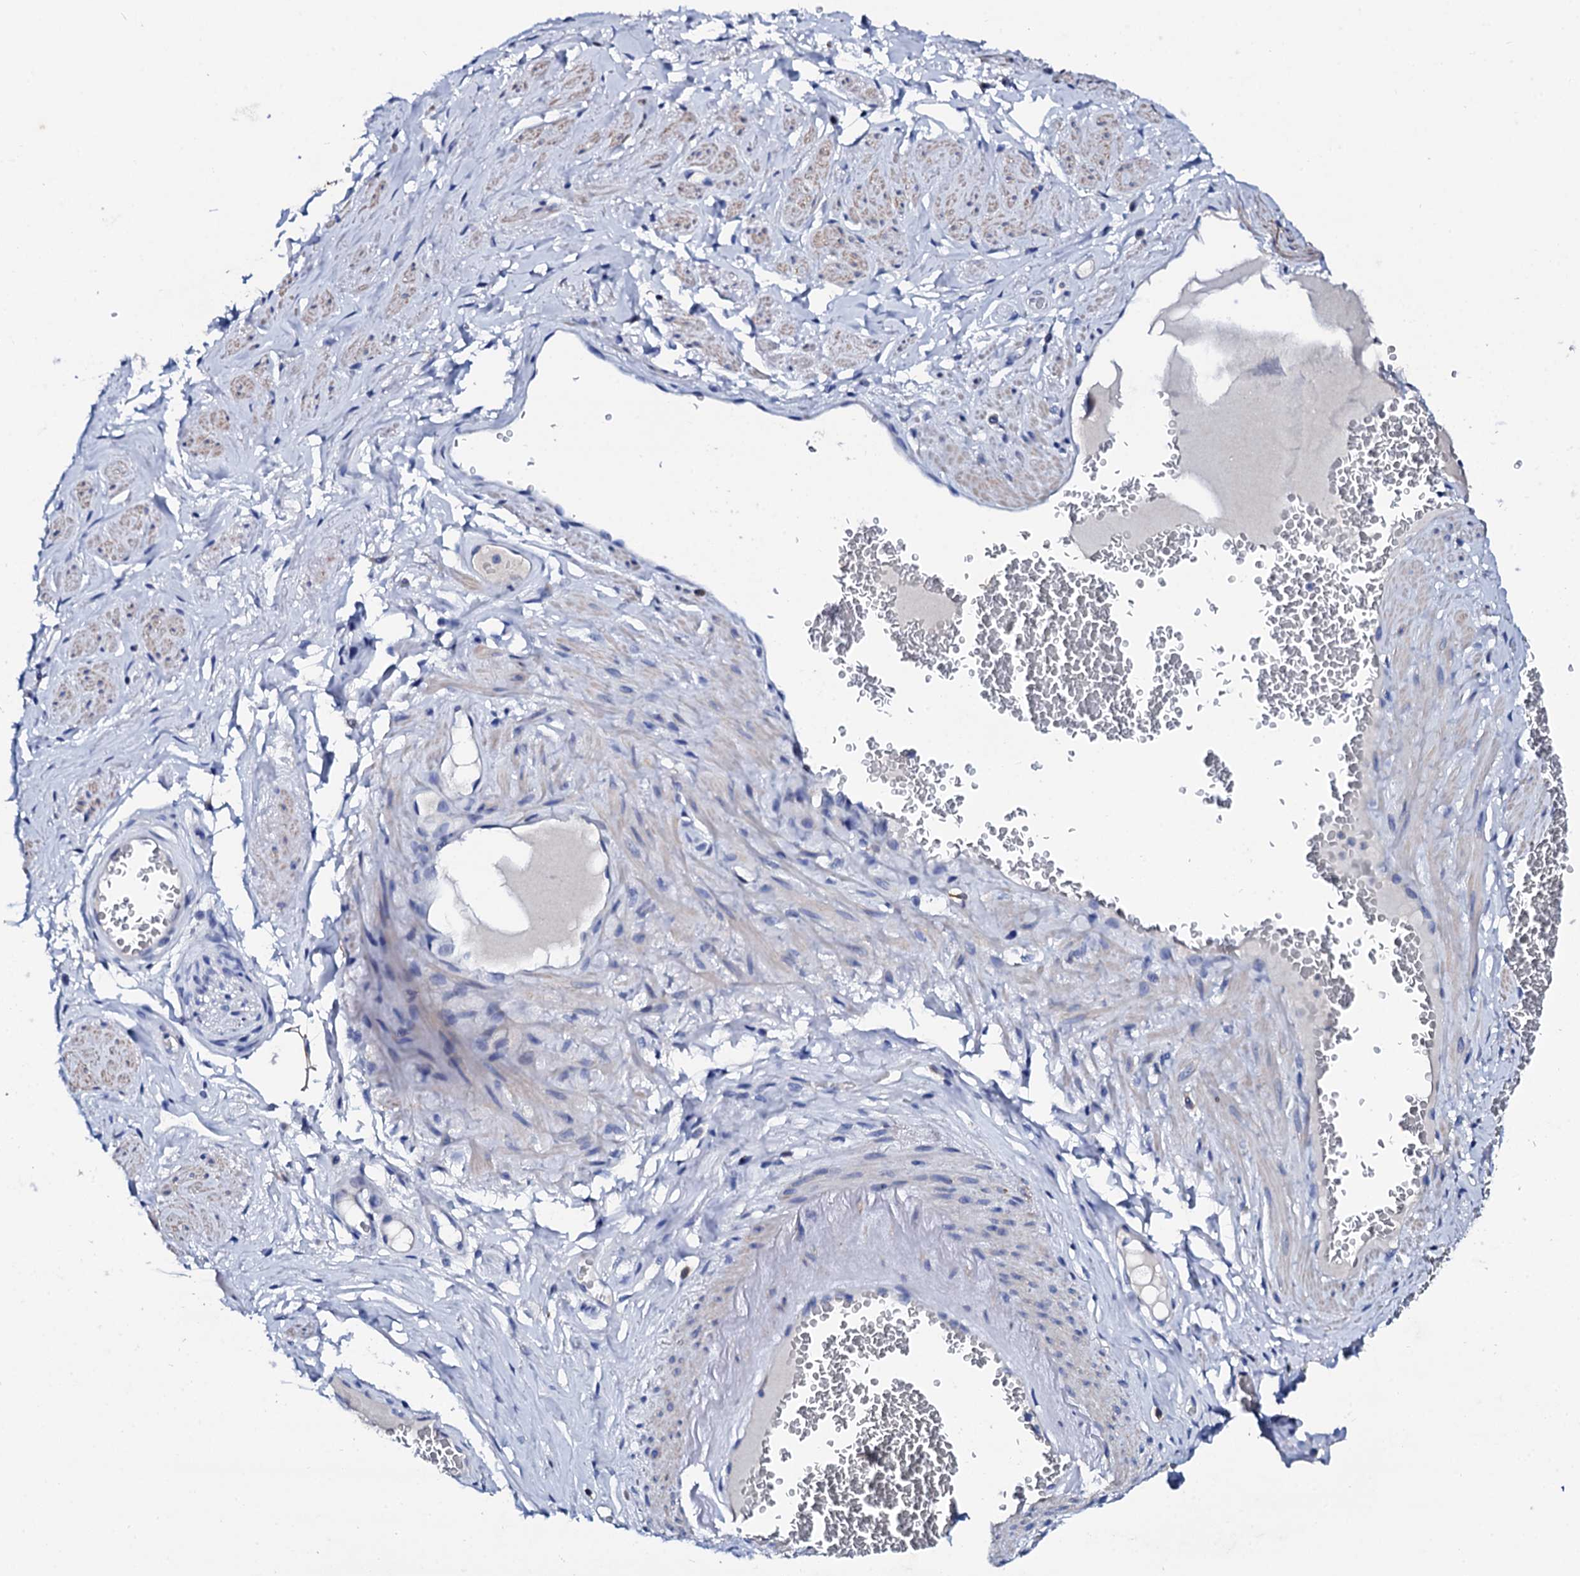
{"staining": {"intensity": "negative", "quantity": "none", "location": "none"}, "tissue": "adipose tissue", "cell_type": "Adipocytes", "image_type": "normal", "snomed": [{"axis": "morphology", "description": "Normal tissue, NOS"}, {"axis": "morphology", "description": "Adenocarcinoma, NOS"}, {"axis": "topography", "description": "Rectum"}, {"axis": "topography", "description": "Vagina"}, {"axis": "topography", "description": "Peripheral nerve tissue"}], "caption": "High magnification brightfield microscopy of benign adipose tissue stained with DAB (brown) and counterstained with hematoxylin (blue): adipocytes show no significant staining. (DAB immunohistochemistry with hematoxylin counter stain).", "gene": "GLB1L3", "patient": {"sex": "female", "age": 71}}